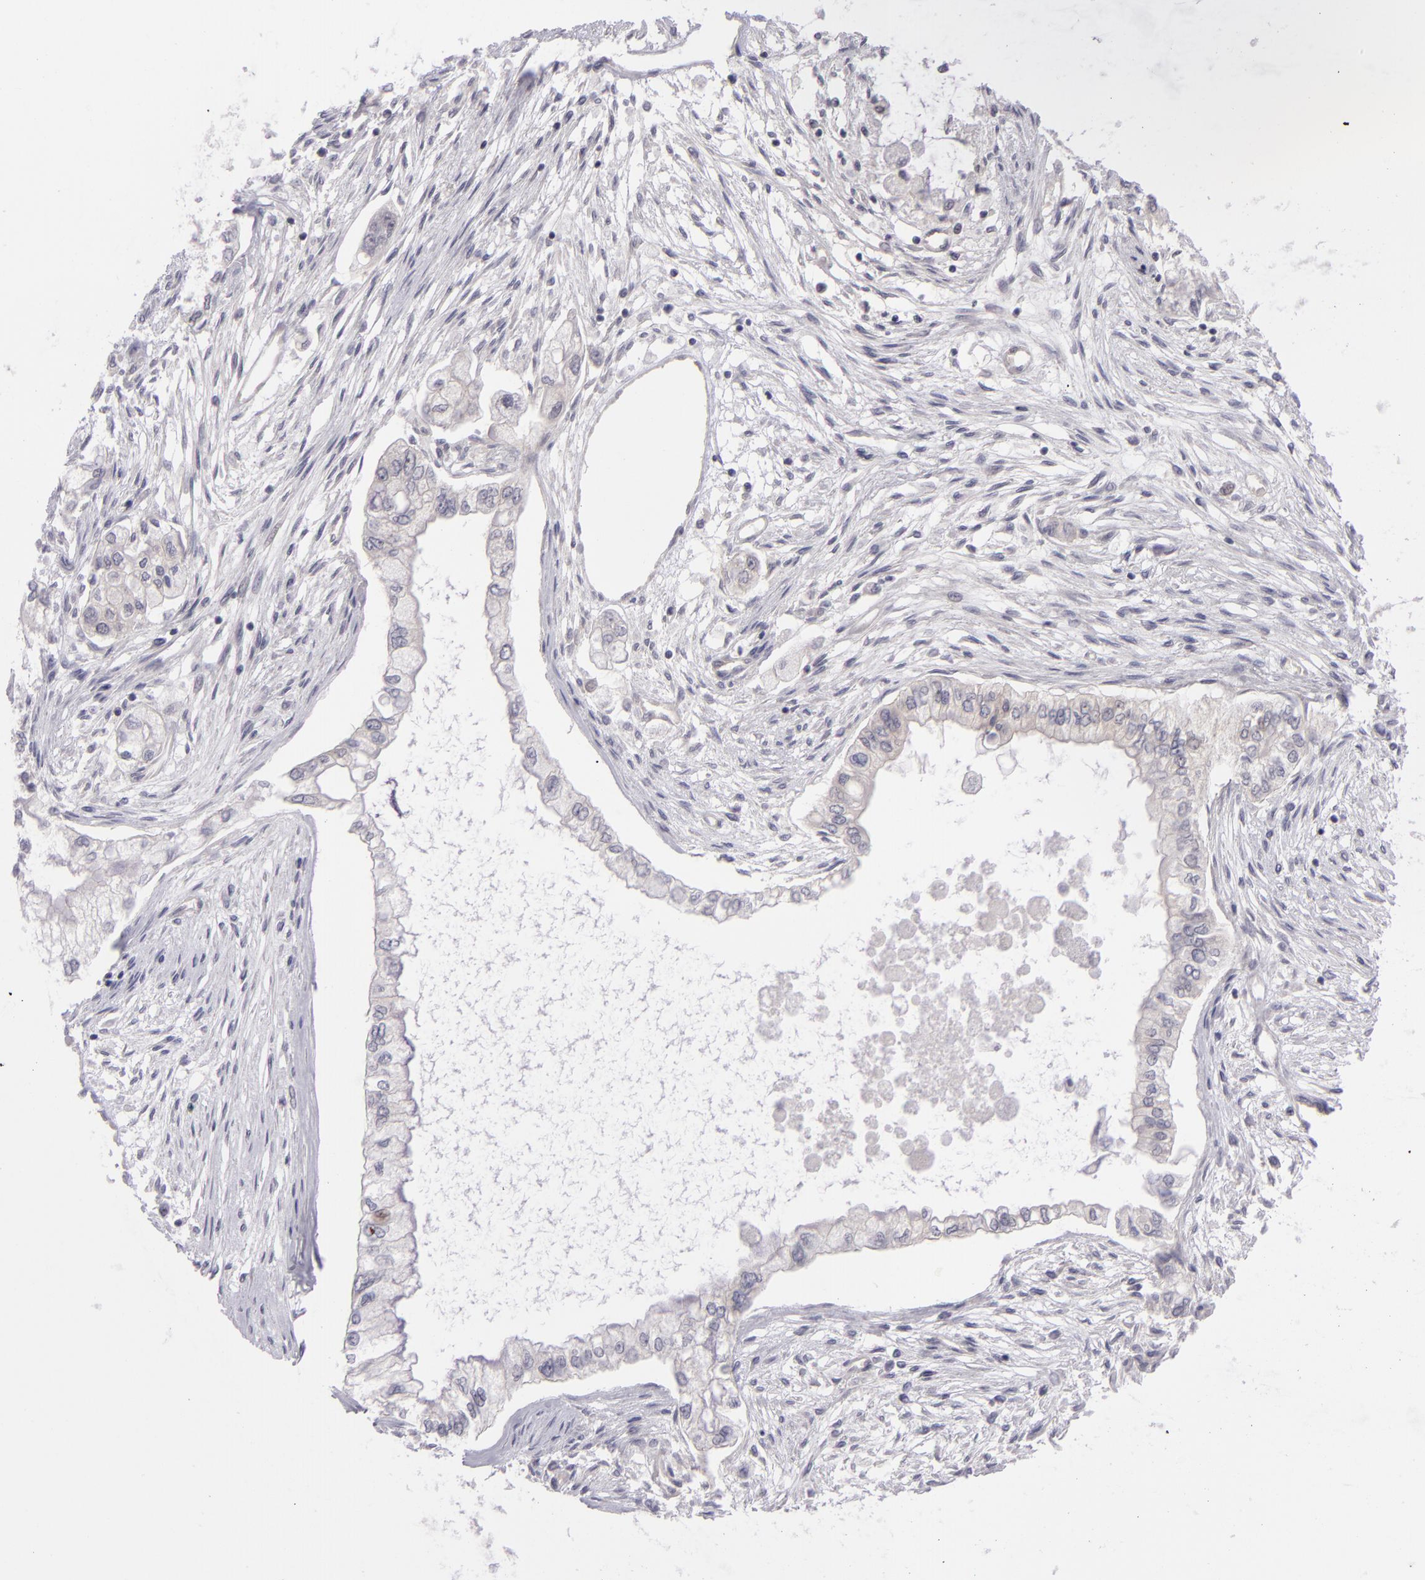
{"staining": {"intensity": "weak", "quantity": "<25%", "location": "cytoplasmic/membranous"}, "tissue": "pancreatic cancer", "cell_type": "Tumor cells", "image_type": "cancer", "snomed": [{"axis": "morphology", "description": "Adenocarcinoma, NOS"}, {"axis": "topography", "description": "Pancreas"}], "caption": "There is no significant positivity in tumor cells of pancreatic cancer.", "gene": "BCL10", "patient": {"sex": "male", "age": 79}}